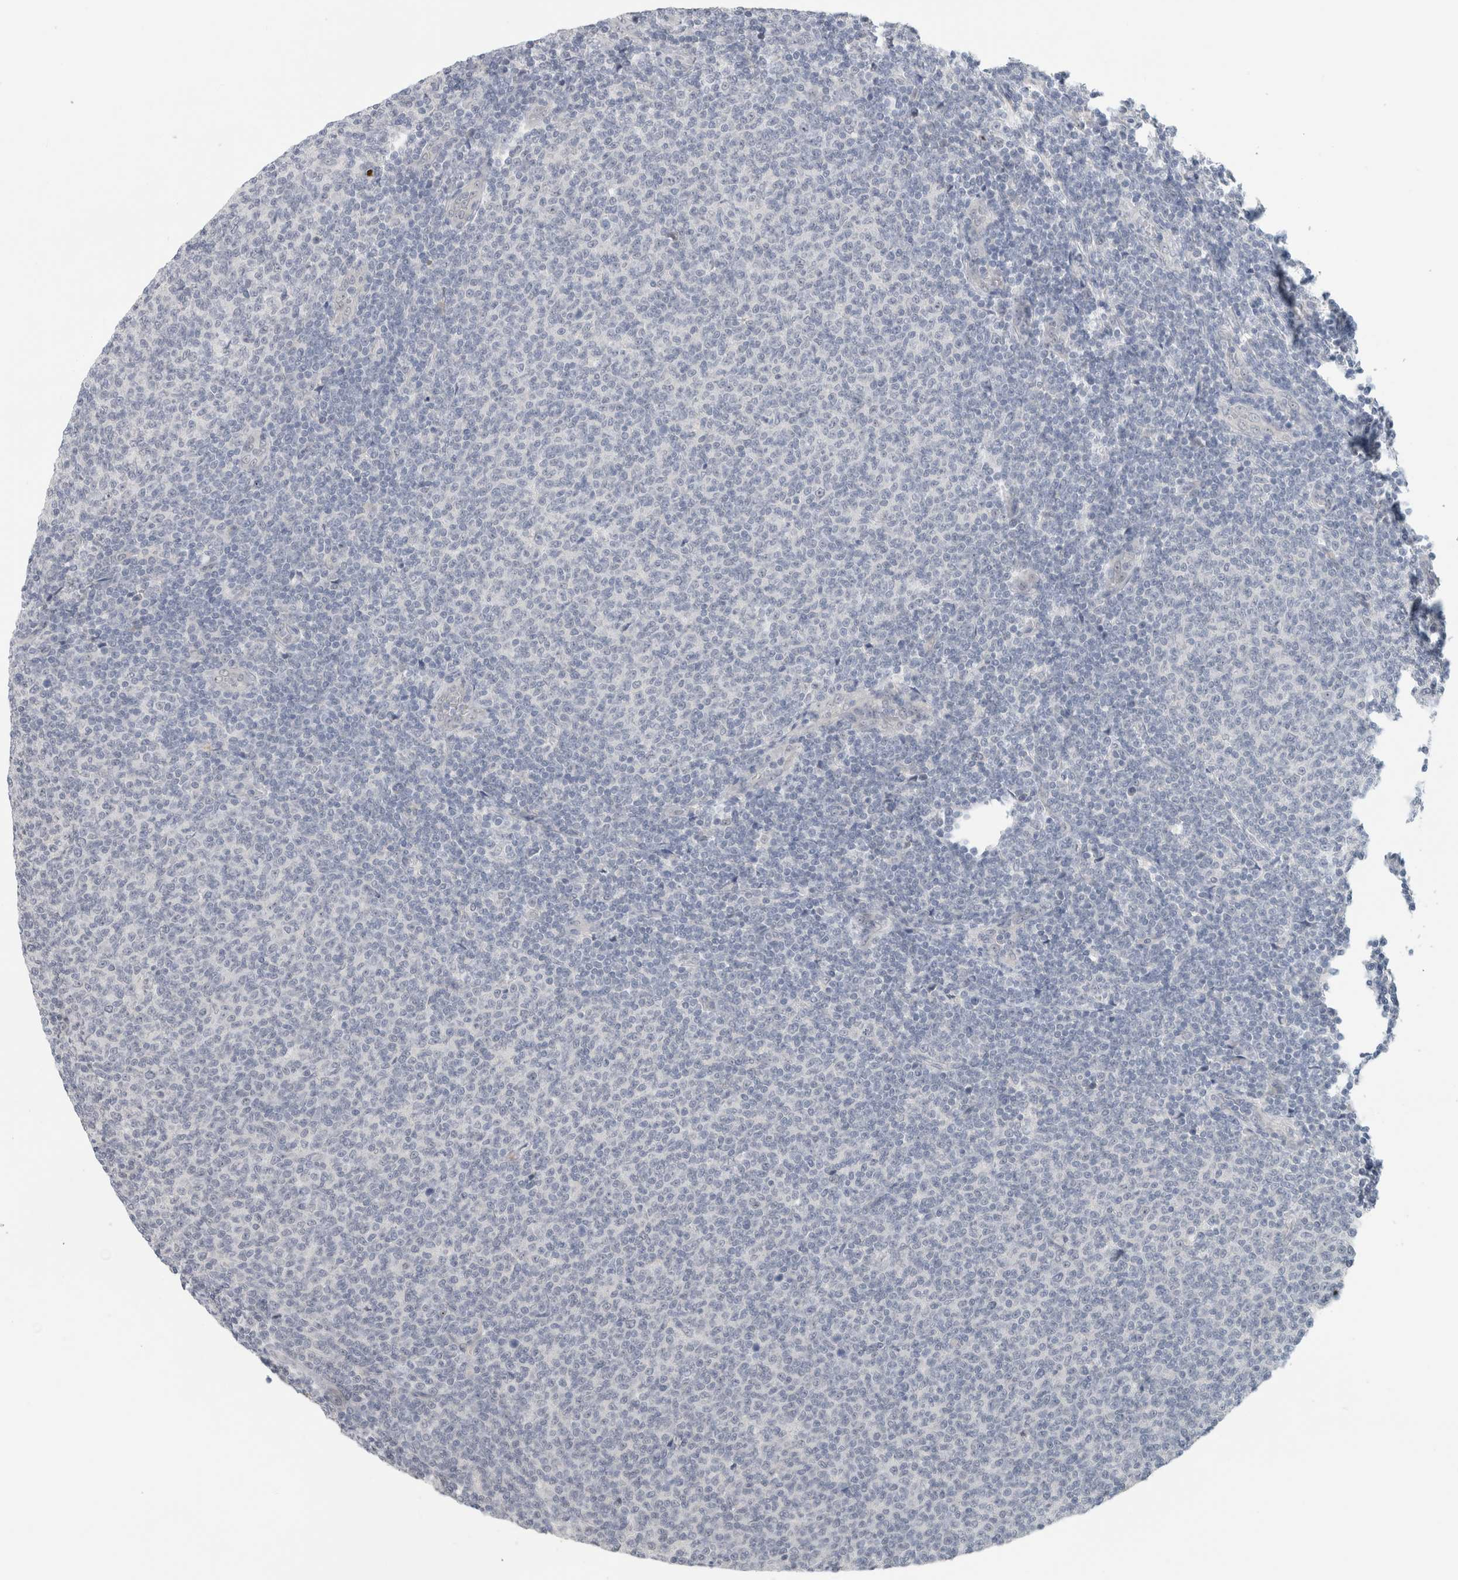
{"staining": {"intensity": "negative", "quantity": "none", "location": "none"}, "tissue": "lymphoma", "cell_type": "Tumor cells", "image_type": "cancer", "snomed": [{"axis": "morphology", "description": "Malignant lymphoma, non-Hodgkin's type, Low grade"}, {"axis": "topography", "description": "Lymph node"}], "caption": "IHC of human lymphoma reveals no expression in tumor cells.", "gene": "HCN3", "patient": {"sex": "male", "age": 66}}